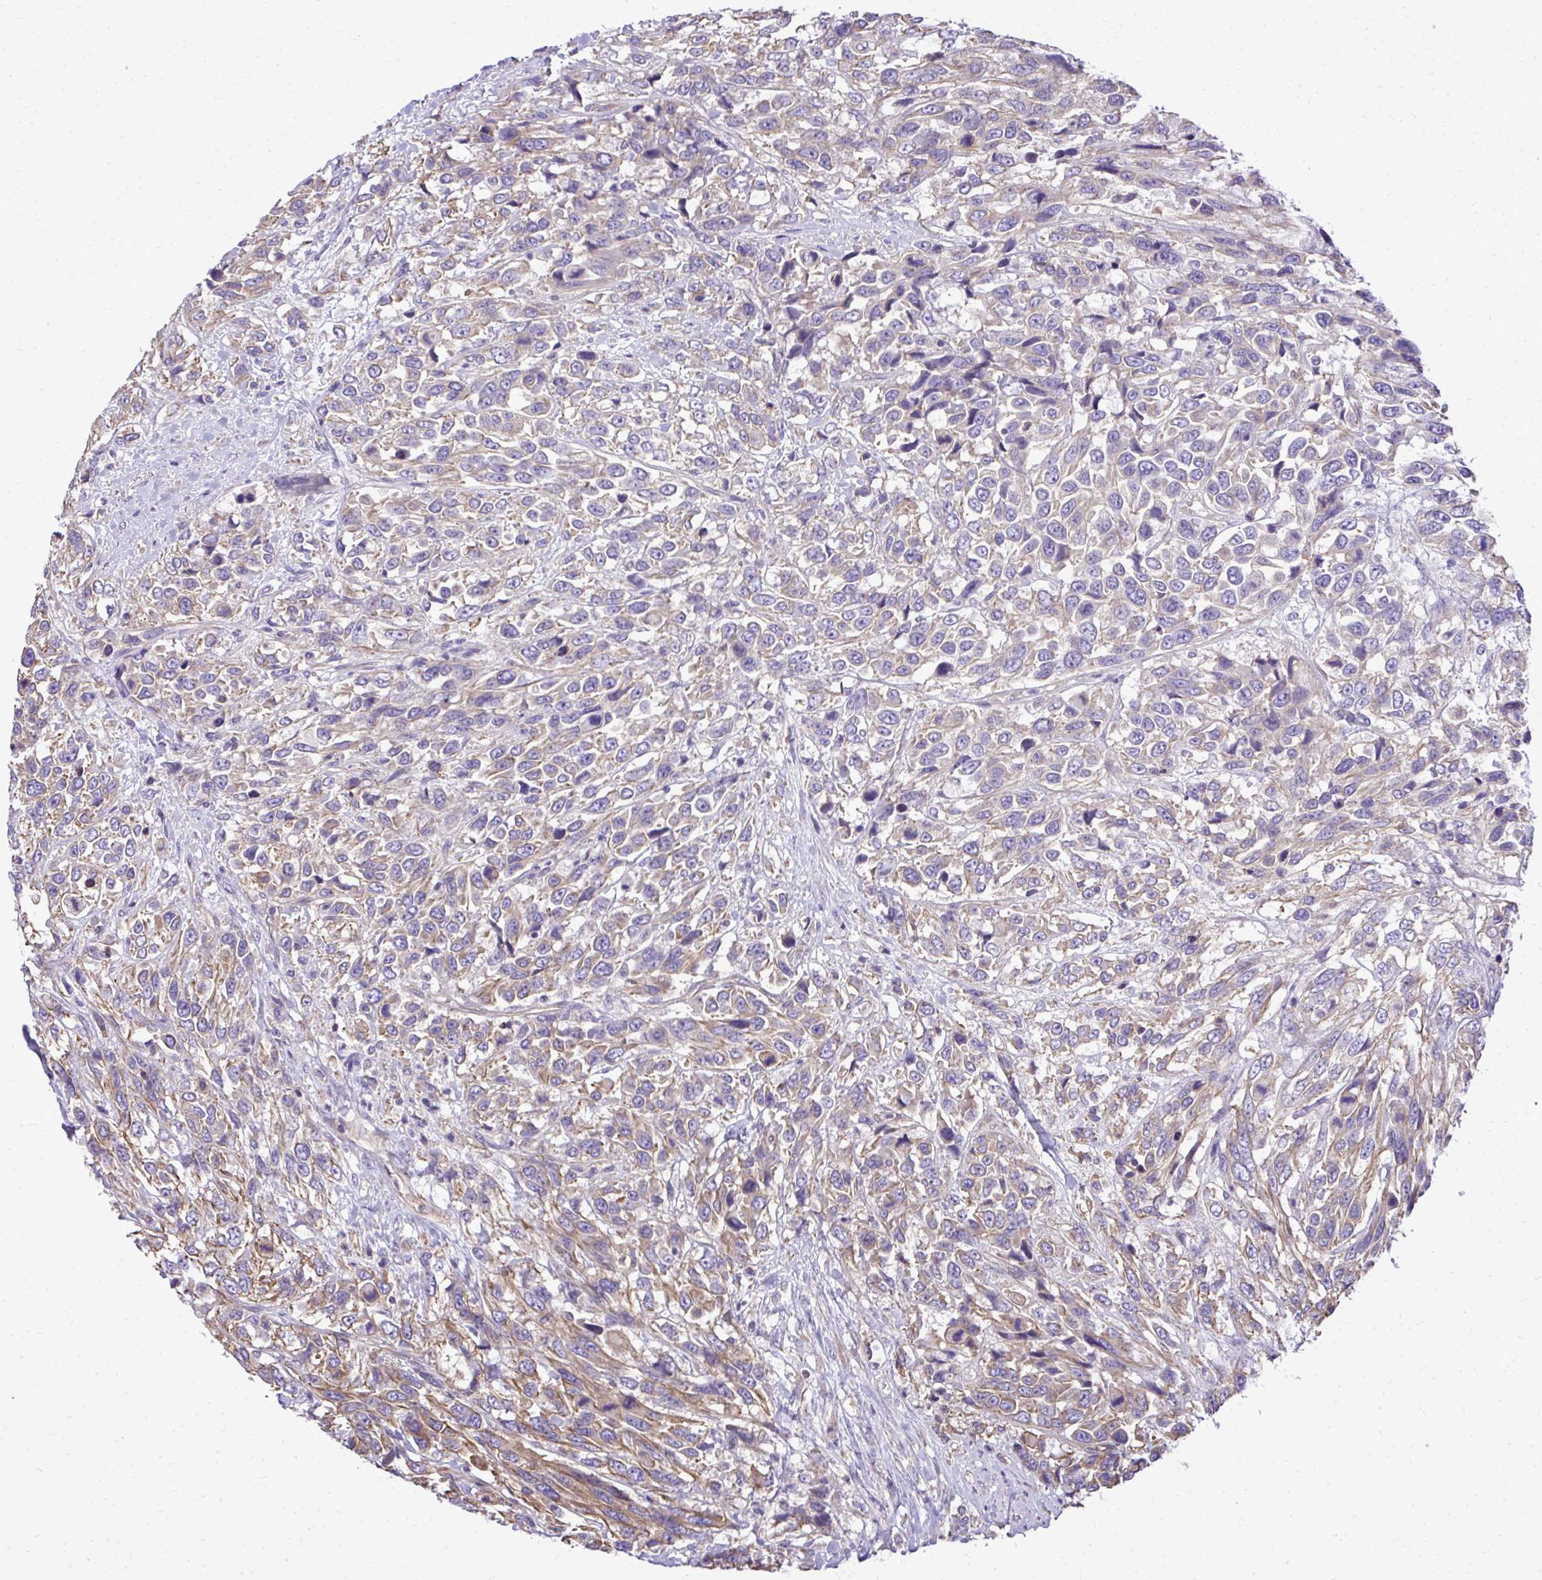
{"staining": {"intensity": "moderate", "quantity": "<25%", "location": "cytoplasmic/membranous"}, "tissue": "urothelial cancer", "cell_type": "Tumor cells", "image_type": "cancer", "snomed": [{"axis": "morphology", "description": "Urothelial carcinoma, High grade"}, {"axis": "topography", "description": "Urinary bladder"}], "caption": "Immunohistochemical staining of urothelial cancer demonstrates moderate cytoplasmic/membranous protein staining in about <25% of tumor cells.", "gene": "RUNDC3B", "patient": {"sex": "female", "age": 70}}